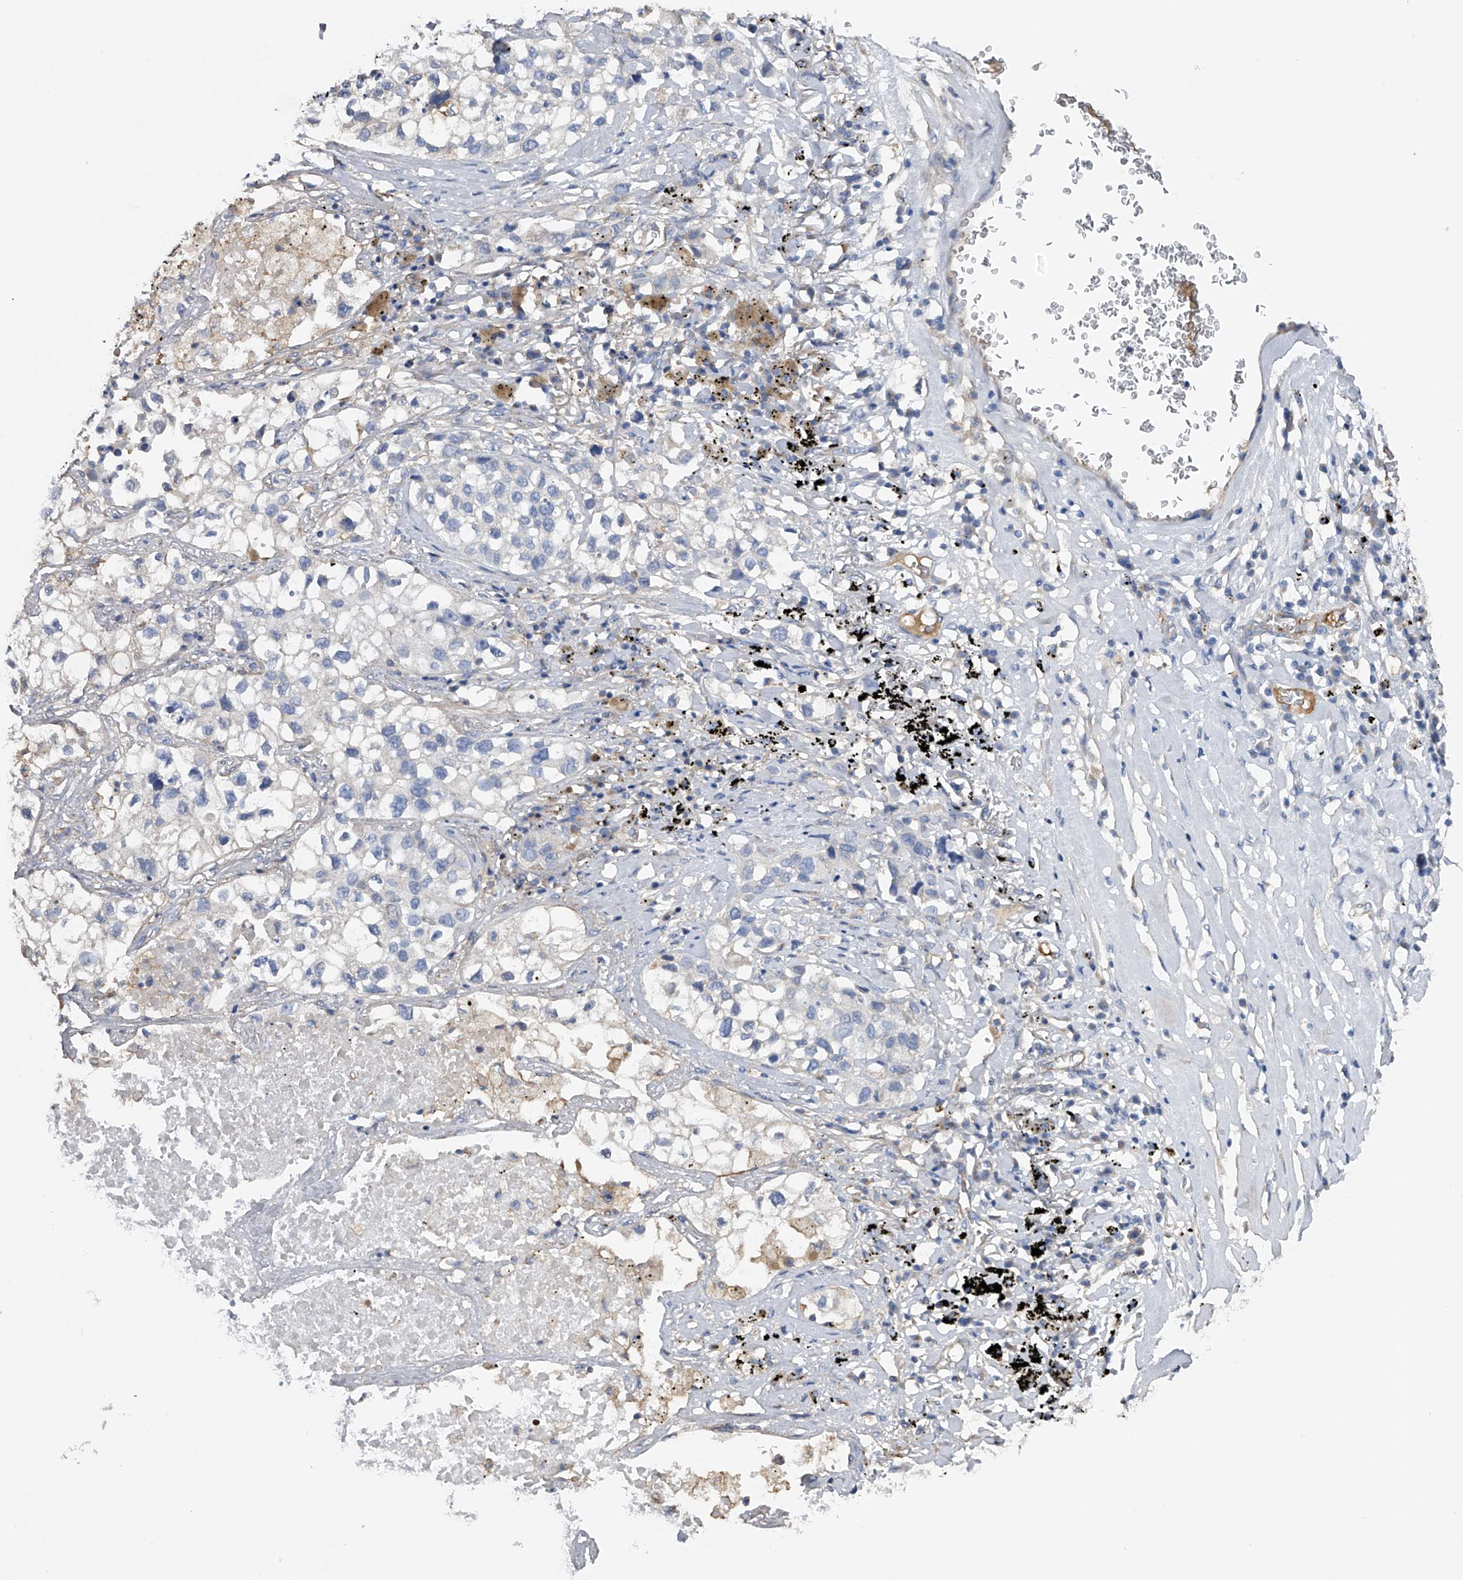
{"staining": {"intensity": "negative", "quantity": "none", "location": "none"}, "tissue": "lung cancer", "cell_type": "Tumor cells", "image_type": "cancer", "snomed": [{"axis": "morphology", "description": "Adenocarcinoma, NOS"}, {"axis": "topography", "description": "Lung"}], "caption": "DAB immunohistochemical staining of lung cancer (adenocarcinoma) shows no significant staining in tumor cells.", "gene": "RWDD2A", "patient": {"sex": "male", "age": 63}}